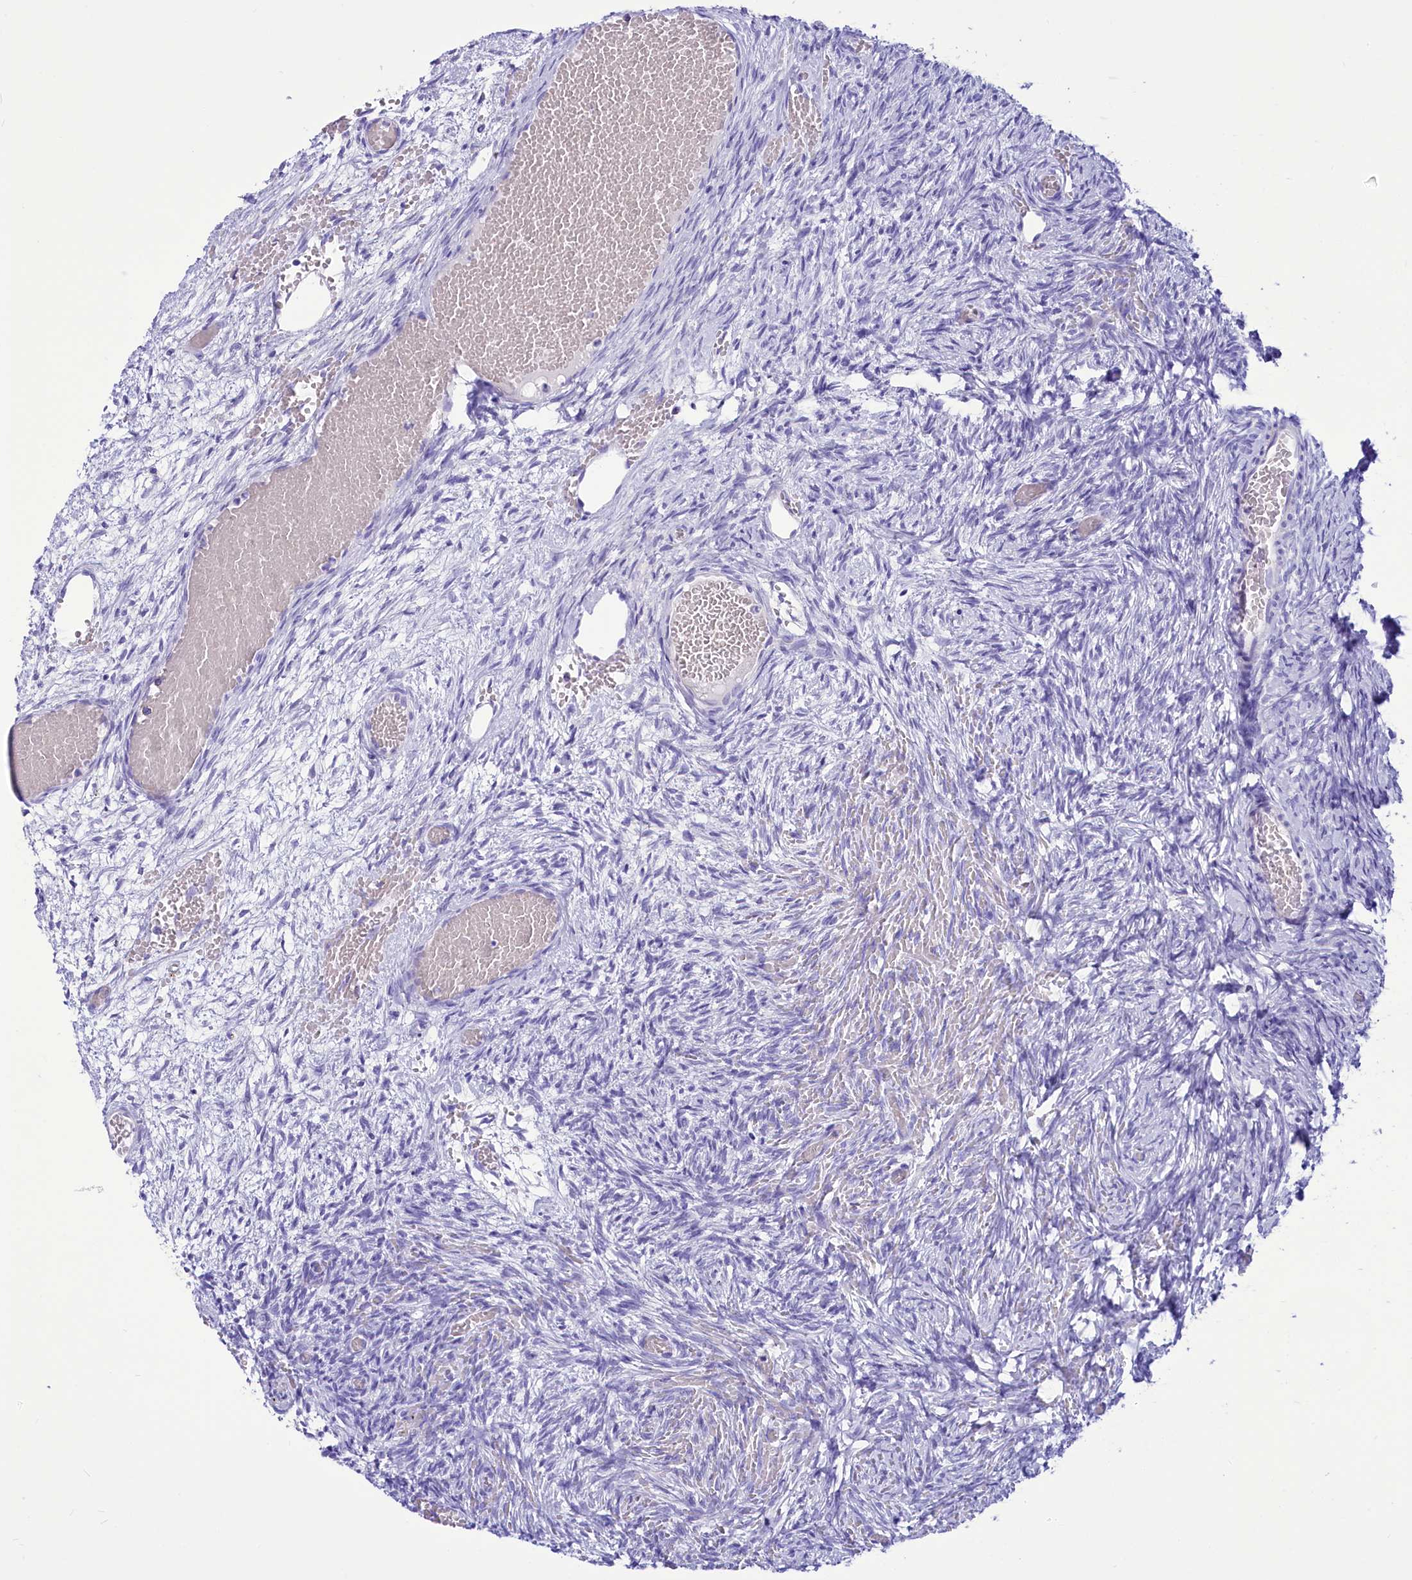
{"staining": {"intensity": "negative", "quantity": "none", "location": "none"}, "tissue": "ovary", "cell_type": "Ovarian stroma cells", "image_type": "normal", "snomed": [{"axis": "morphology", "description": "Adenocarcinoma, NOS"}, {"axis": "topography", "description": "Endometrium"}], "caption": "Protein analysis of benign ovary reveals no significant staining in ovarian stroma cells. Nuclei are stained in blue.", "gene": "TTC36", "patient": {"sex": "female", "age": 32}}